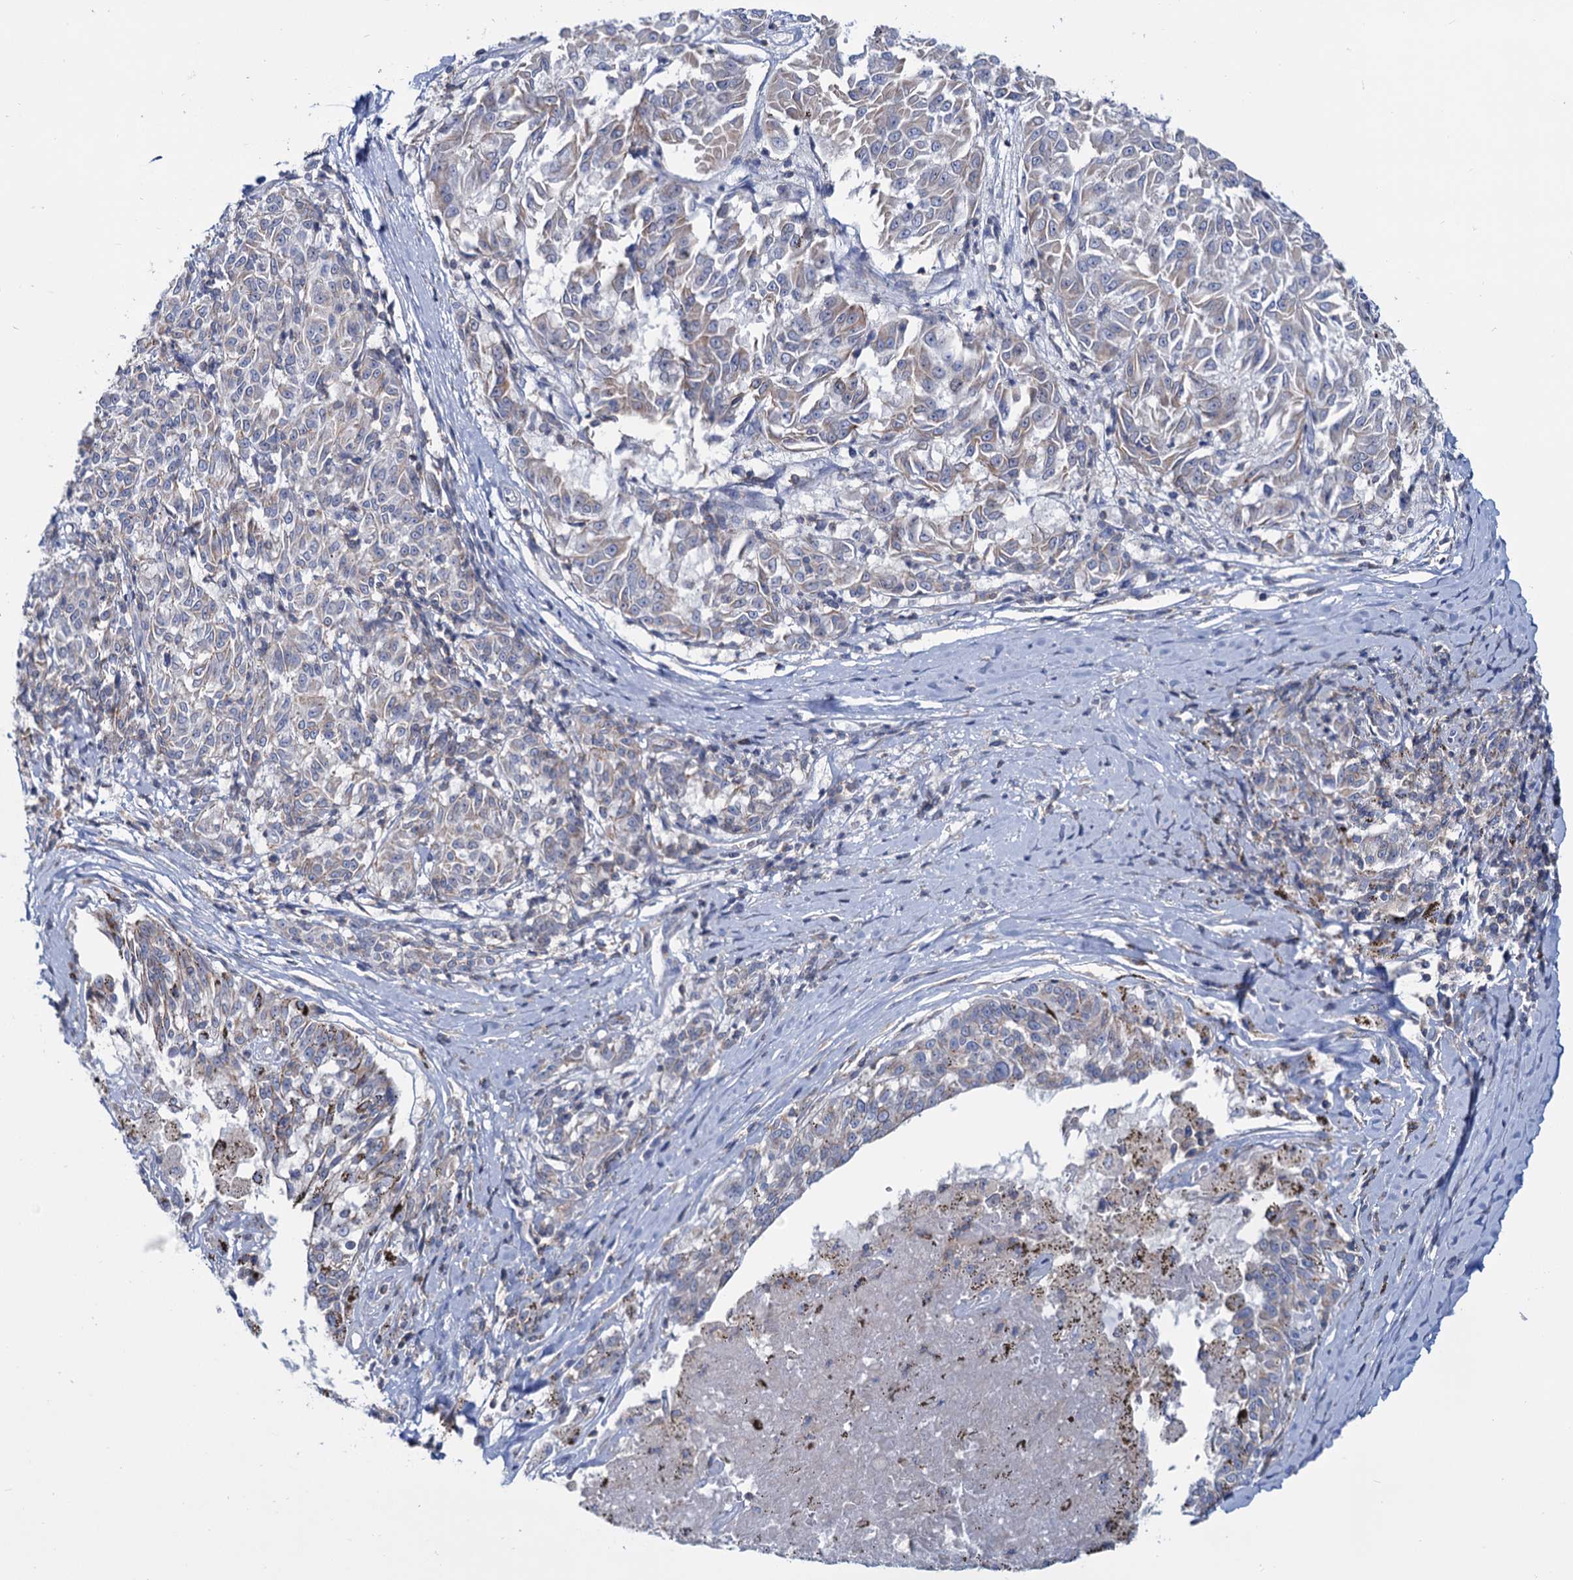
{"staining": {"intensity": "negative", "quantity": "none", "location": "none"}, "tissue": "melanoma", "cell_type": "Tumor cells", "image_type": "cancer", "snomed": [{"axis": "morphology", "description": "Malignant melanoma, NOS"}, {"axis": "topography", "description": "Skin"}], "caption": "Tumor cells show no significant expression in malignant melanoma.", "gene": "LRCH4", "patient": {"sex": "female", "age": 72}}